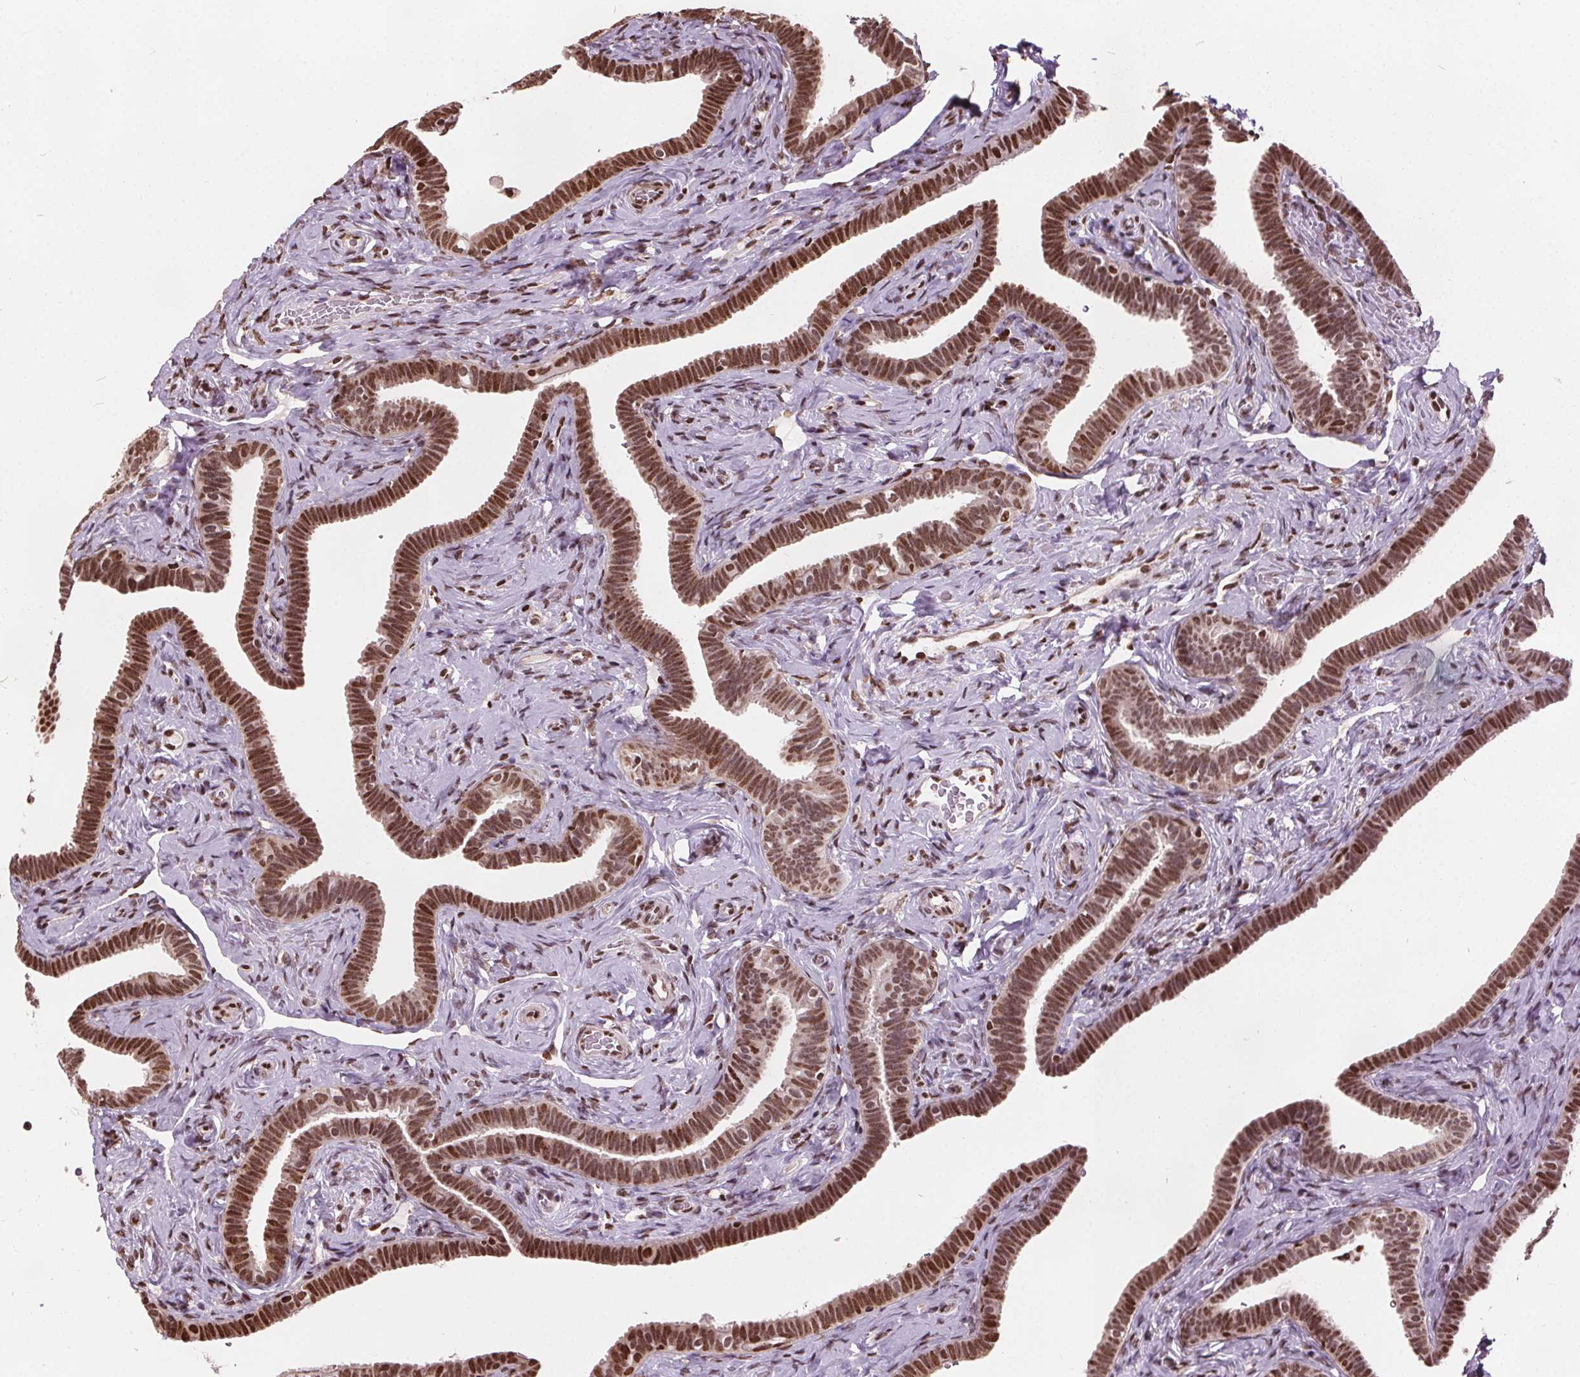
{"staining": {"intensity": "strong", "quantity": ">75%", "location": "nuclear"}, "tissue": "fallopian tube", "cell_type": "Glandular cells", "image_type": "normal", "snomed": [{"axis": "morphology", "description": "Normal tissue, NOS"}, {"axis": "topography", "description": "Fallopian tube"}], "caption": "Immunohistochemistry (IHC) micrograph of benign fallopian tube: fallopian tube stained using immunohistochemistry (IHC) demonstrates high levels of strong protein expression localized specifically in the nuclear of glandular cells, appearing as a nuclear brown color.", "gene": "ISLR2", "patient": {"sex": "female", "age": 69}}